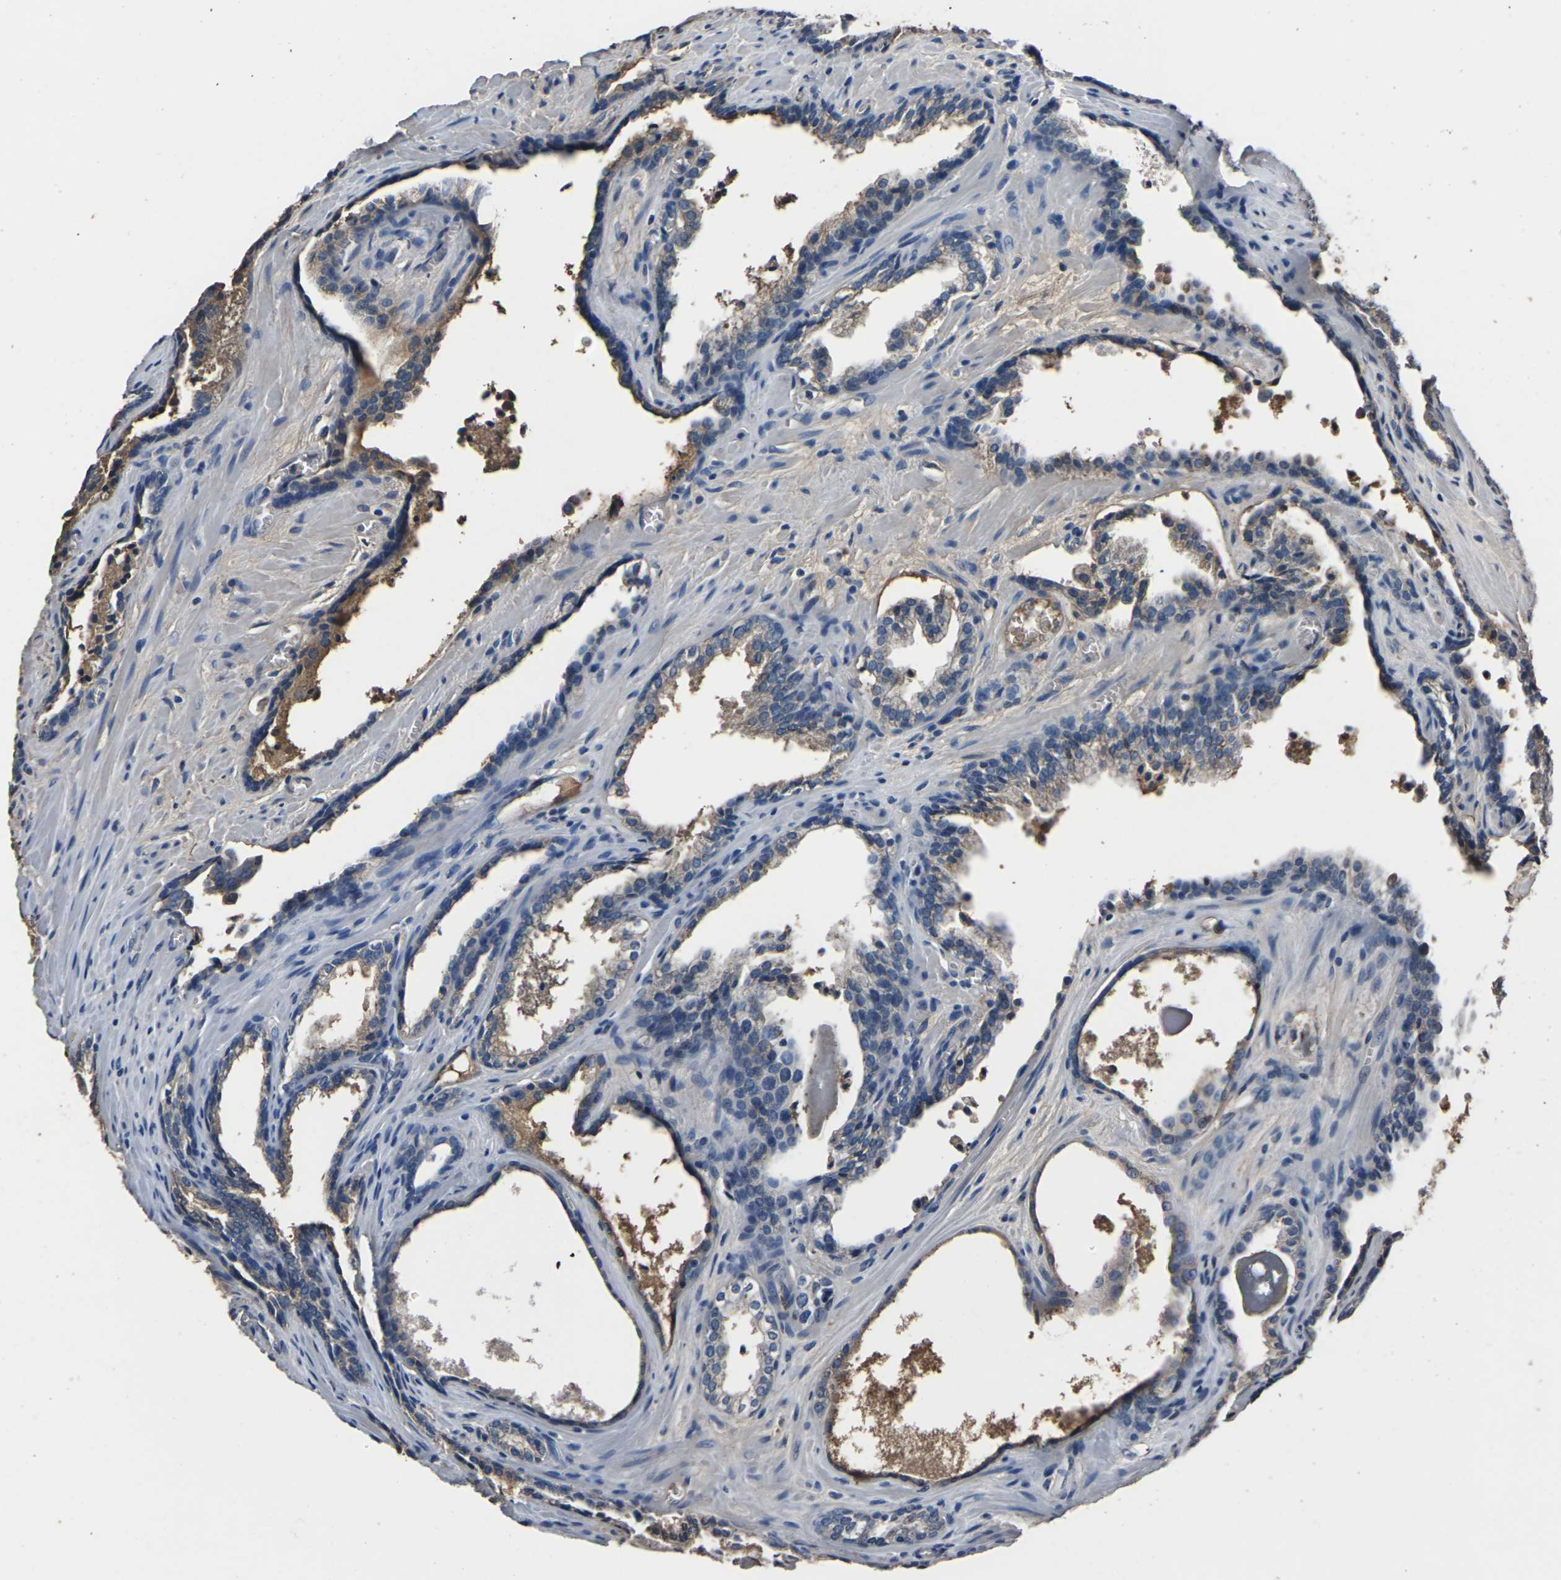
{"staining": {"intensity": "weak", "quantity": "25%-75%", "location": "cytoplasmic/membranous"}, "tissue": "prostate cancer", "cell_type": "Tumor cells", "image_type": "cancer", "snomed": [{"axis": "morphology", "description": "Adenocarcinoma, Low grade"}, {"axis": "topography", "description": "Prostate"}], "caption": "Prostate adenocarcinoma (low-grade) stained with immunohistochemistry (IHC) demonstrates weak cytoplasmic/membranous positivity in approximately 25%-75% of tumor cells. The staining is performed using DAB (3,3'-diaminobenzidine) brown chromogen to label protein expression. The nuclei are counter-stained blue using hematoxylin.", "gene": "LEP", "patient": {"sex": "male", "age": 60}}